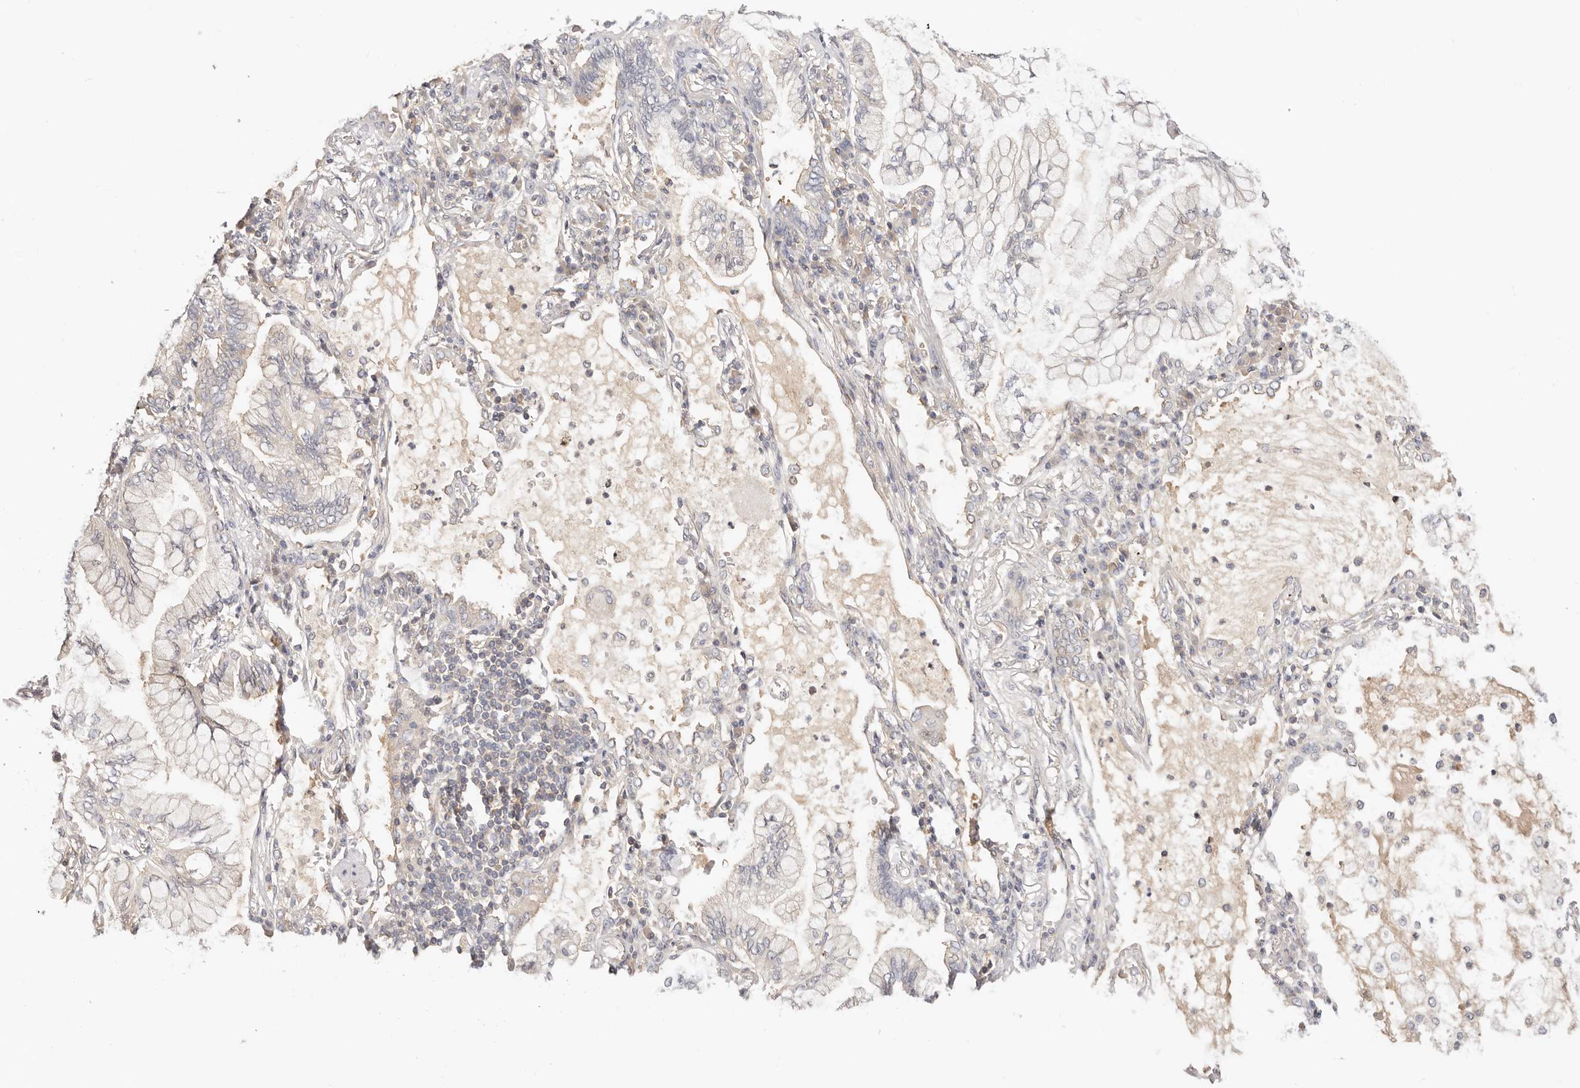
{"staining": {"intensity": "moderate", "quantity": "<25%", "location": "cytoplasmic/membranous"}, "tissue": "lung cancer", "cell_type": "Tumor cells", "image_type": "cancer", "snomed": [{"axis": "morphology", "description": "Adenocarcinoma, NOS"}, {"axis": "topography", "description": "Lung"}], "caption": "The immunohistochemical stain labels moderate cytoplasmic/membranous expression in tumor cells of lung adenocarcinoma tissue.", "gene": "KCMF1", "patient": {"sex": "female", "age": 70}}